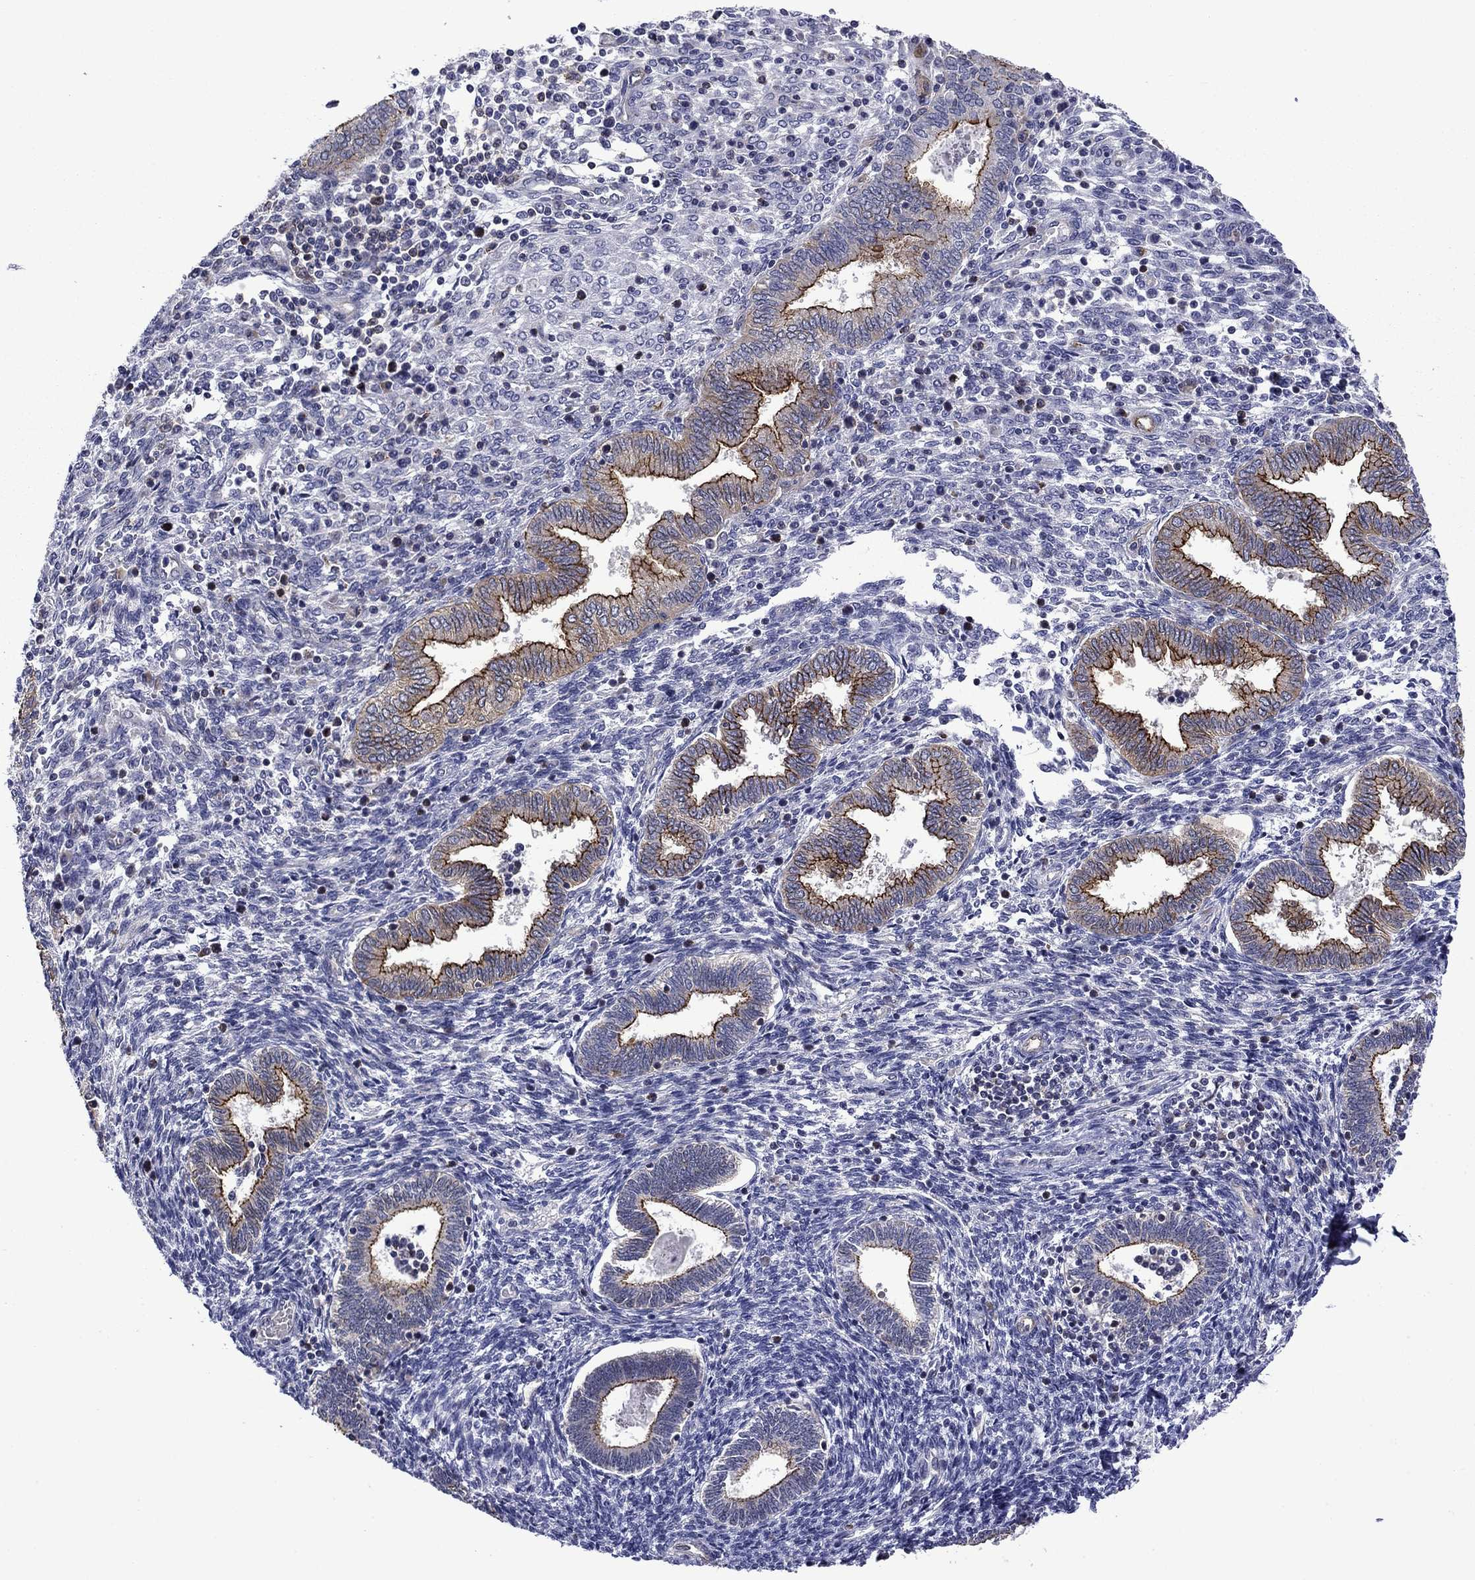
{"staining": {"intensity": "moderate", "quantity": "<25%", "location": "cytoplasmic/membranous"}, "tissue": "endometrium", "cell_type": "Cells in endometrial stroma", "image_type": "normal", "snomed": [{"axis": "morphology", "description": "Normal tissue, NOS"}, {"axis": "topography", "description": "Endometrium"}], "caption": "High-magnification brightfield microscopy of normal endometrium stained with DAB (brown) and counterstained with hematoxylin (blue). cells in endometrial stroma exhibit moderate cytoplasmic/membranous positivity is present in about<25% of cells. The staining was performed using DAB to visualize the protein expression in brown, while the nuclei were stained in blue with hematoxylin (Magnification: 20x).", "gene": "LMO7", "patient": {"sex": "female", "age": 42}}